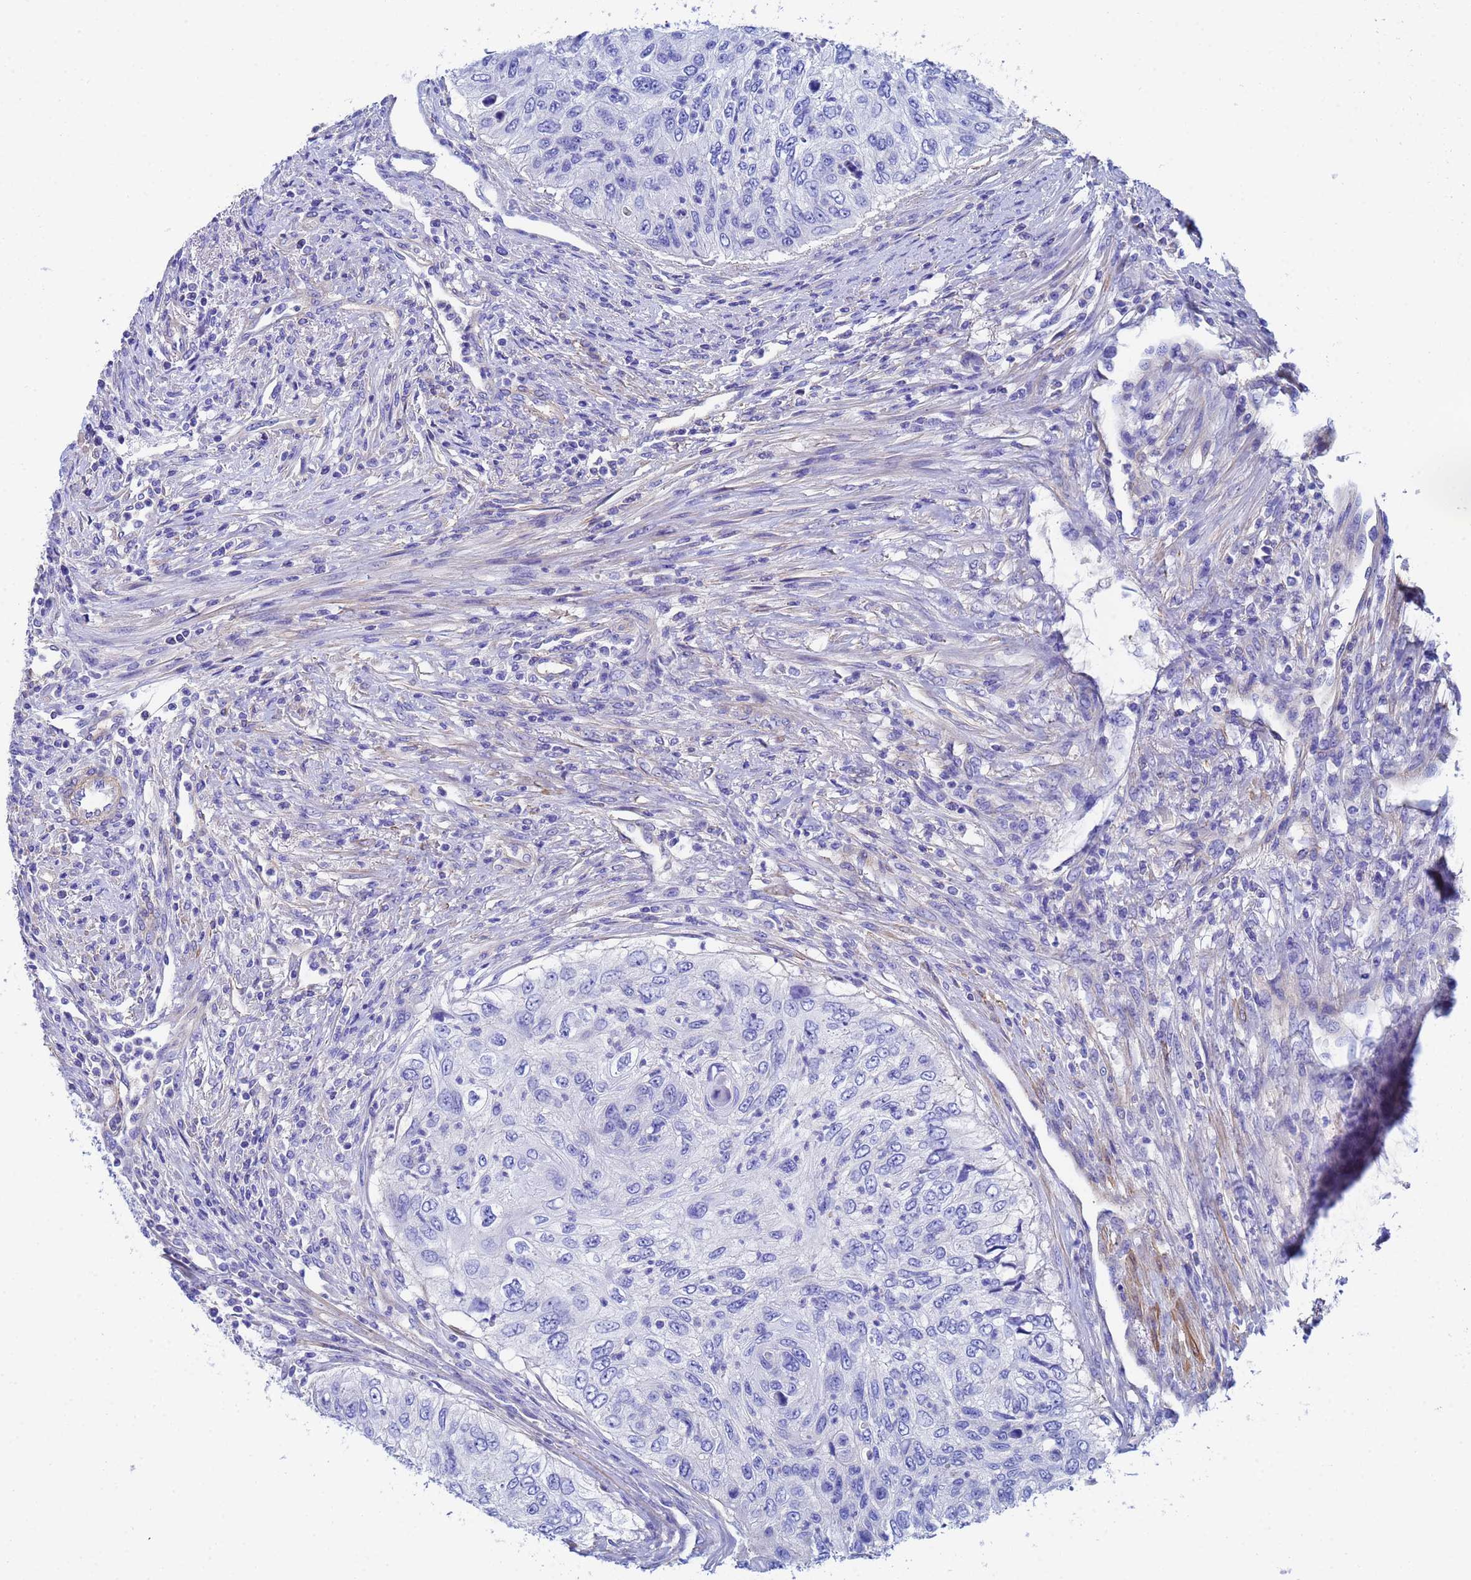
{"staining": {"intensity": "negative", "quantity": "none", "location": "none"}, "tissue": "urothelial cancer", "cell_type": "Tumor cells", "image_type": "cancer", "snomed": [{"axis": "morphology", "description": "Urothelial carcinoma, High grade"}, {"axis": "topography", "description": "Urinary bladder"}], "caption": "An image of human urothelial carcinoma (high-grade) is negative for staining in tumor cells. (DAB immunohistochemistry (IHC), high magnification).", "gene": "CST4", "patient": {"sex": "female", "age": 60}}